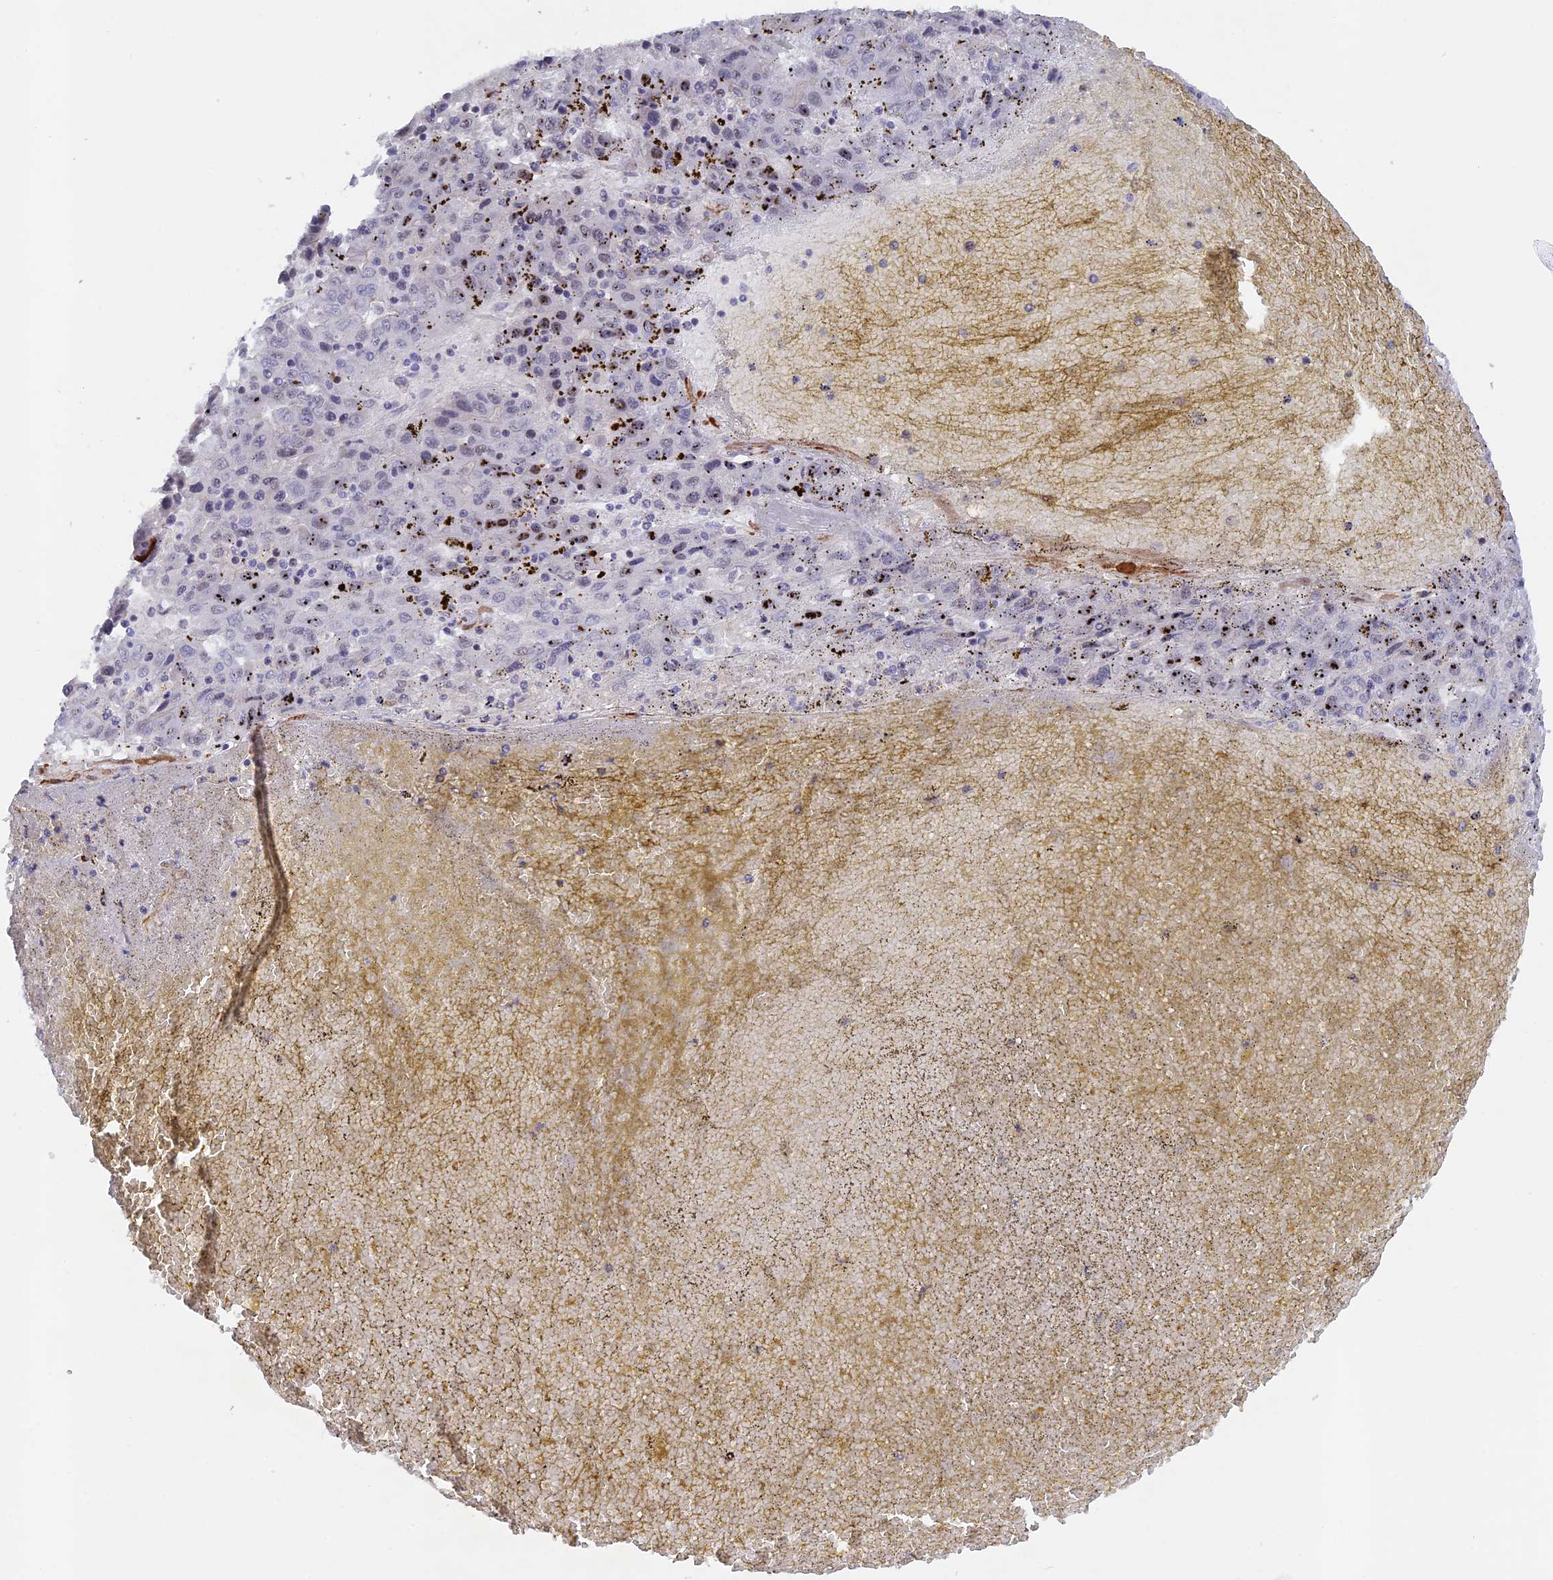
{"staining": {"intensity": "negative", "quantity": "none", "location": "none"}, "tissue": "liver cancer", "cell_type": "Tumor cells", "image_type": "cancer", "snomed": [{"axis": "morphology", "description": "Carcinoma, Hepatocellular, NOS"}, {"axis": "topography", "description": "Liver"}], "caption": "Tumor cells show no significant protein staining in liver hepatocellular carcinoma.", "gene": "CCDC154", "patient": {"sex": "female", "age": 53}}